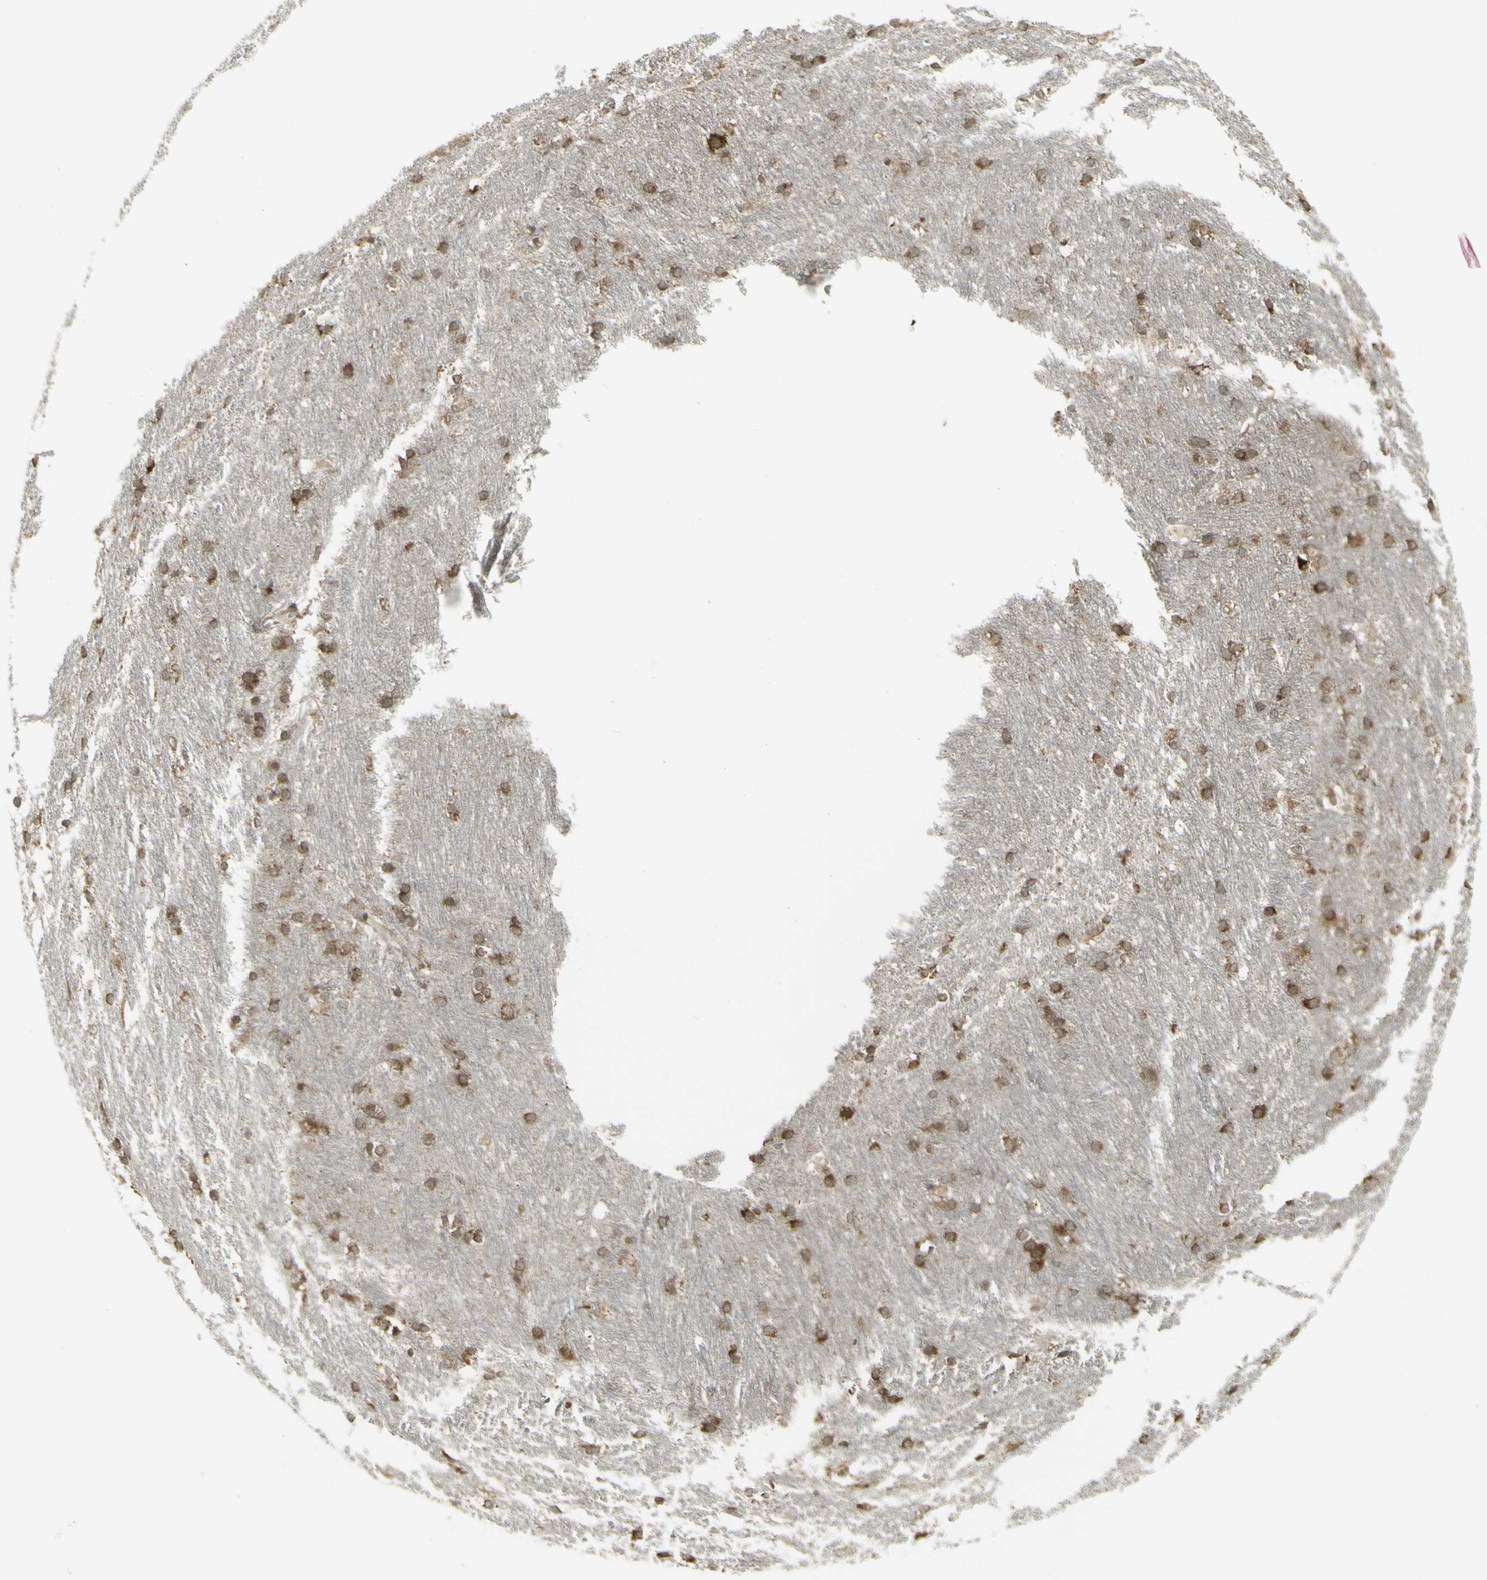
{"staining": {"intensity": "moderate", "quantity": "25%-75%", "location": "cytoplasmic/membranous"}, "tissue": "caudate", "cell_type": "Glial cells", "image_type": "normal", "snomed": [{"axis": "morphology", "description": "Normal tissue, NOS"}, {"axis": "topography", "description": "Lateral ventricle wall"}], "caption": "Protein expression analysis of benign human caudate reveals moderate cytoplasmic/membranous positivity in about 25%-75% of glial cells.", "gene": "FKBP3", "patient": {"sex": "female", "age": 19}}